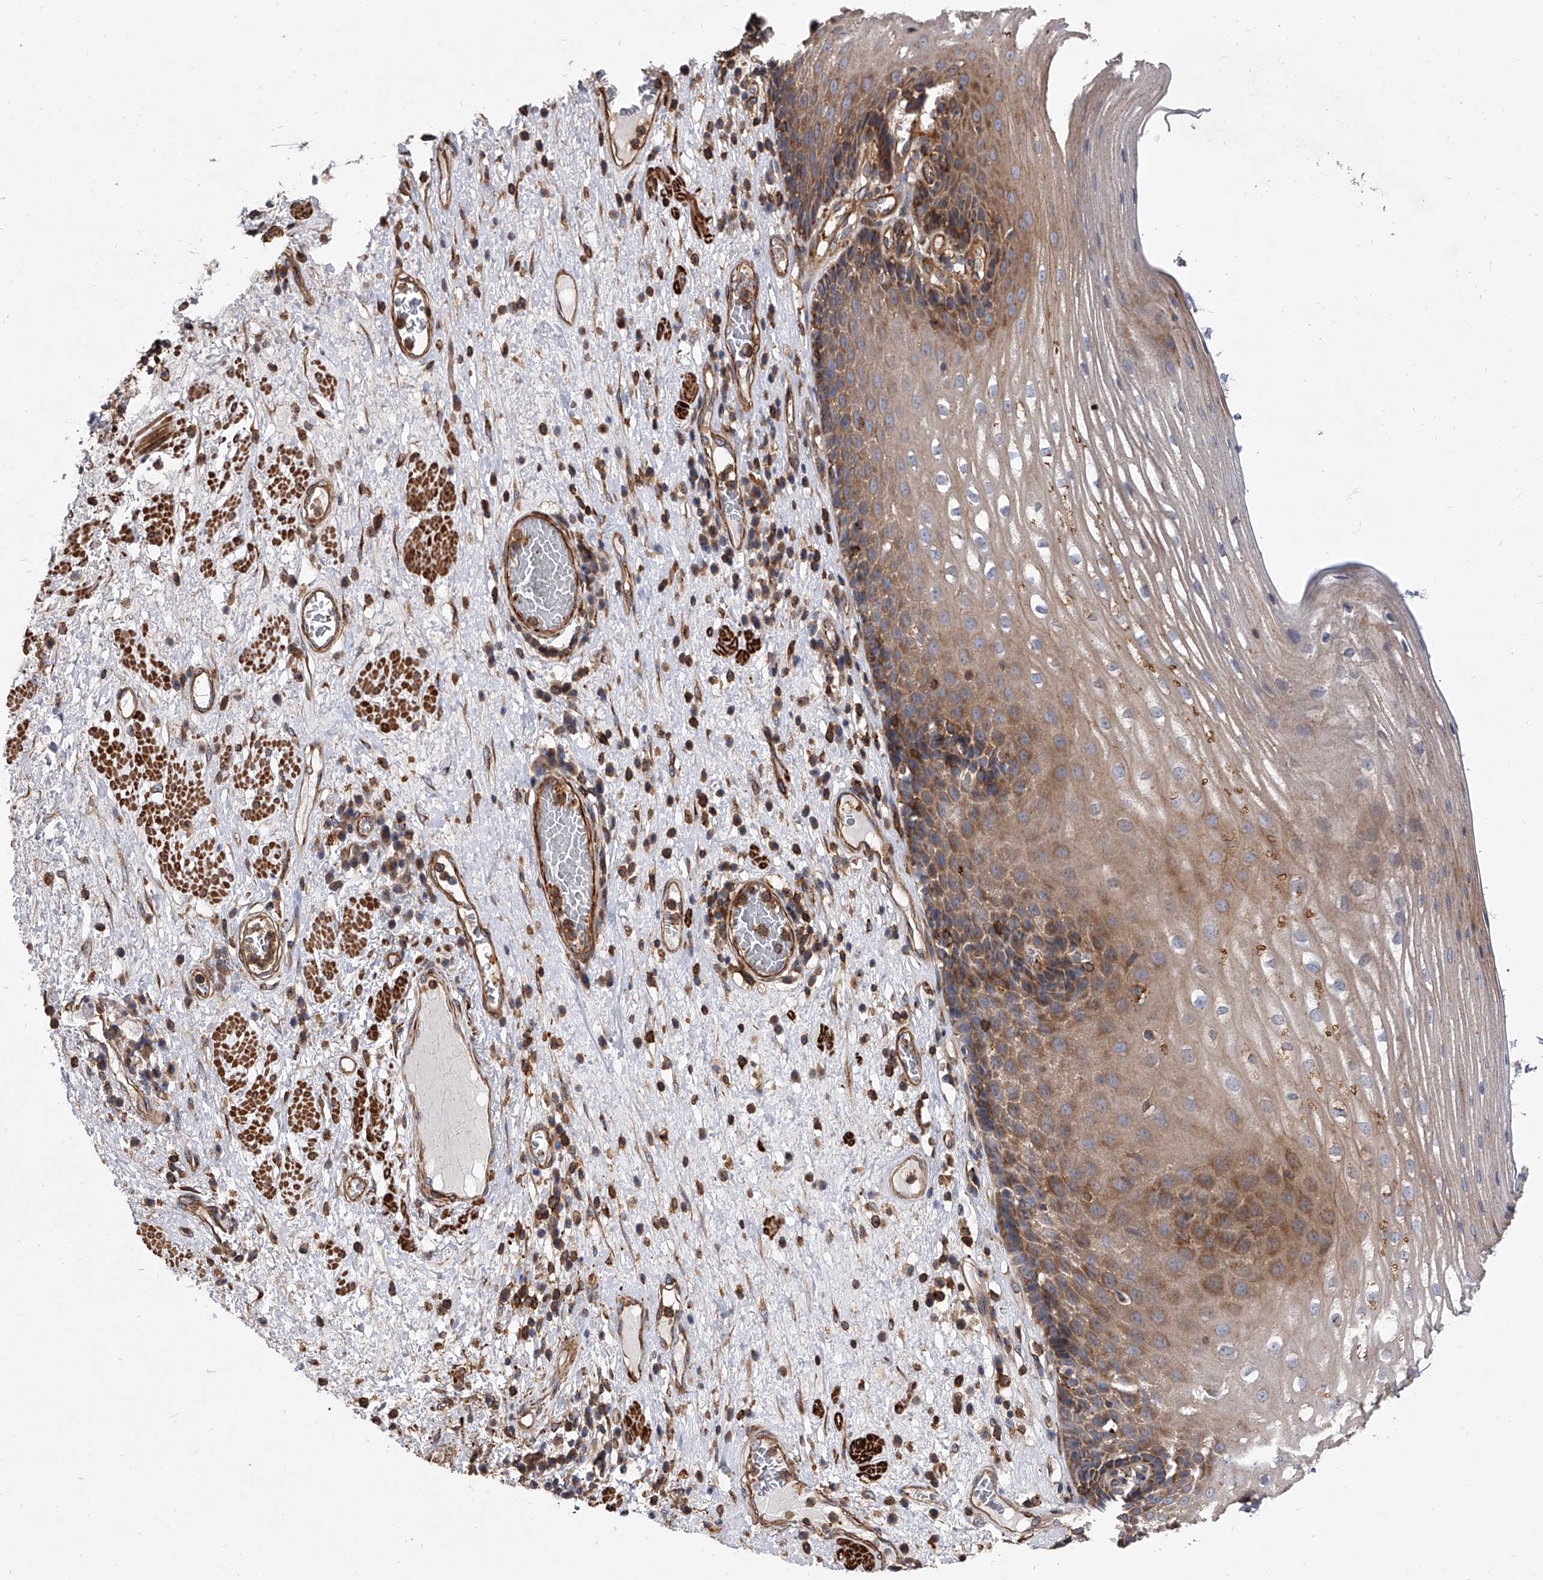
{"staining": {"intensity": "moderate", "quantity": ">75%", "location": "cytoplasmic/membranous"}, "tissue": "esophagus", "cell_type": "Squamous epithelial cells", "image_type": "normal", "snomed": [{"axis": "morphology", "description": "Normal tissue, NOS"}, {"axis": "morphology", "description": "Adenocarcinoma, NOS"}, {"axis": "topography", "description": "Esophagus"}], "caption": "Immunohistochemistry (IHC) (DAB (3,3'-diaminobenzidine)) staining of unremarkable esophagus shows moderate cytoplasmic/membranous protein staining in about >75% of squamous epithelial cells. The protein is shown in brown color, while the nuclei are stained blue.", "gene": "PISD", "patient": {"sex": "male", "age": 62}}